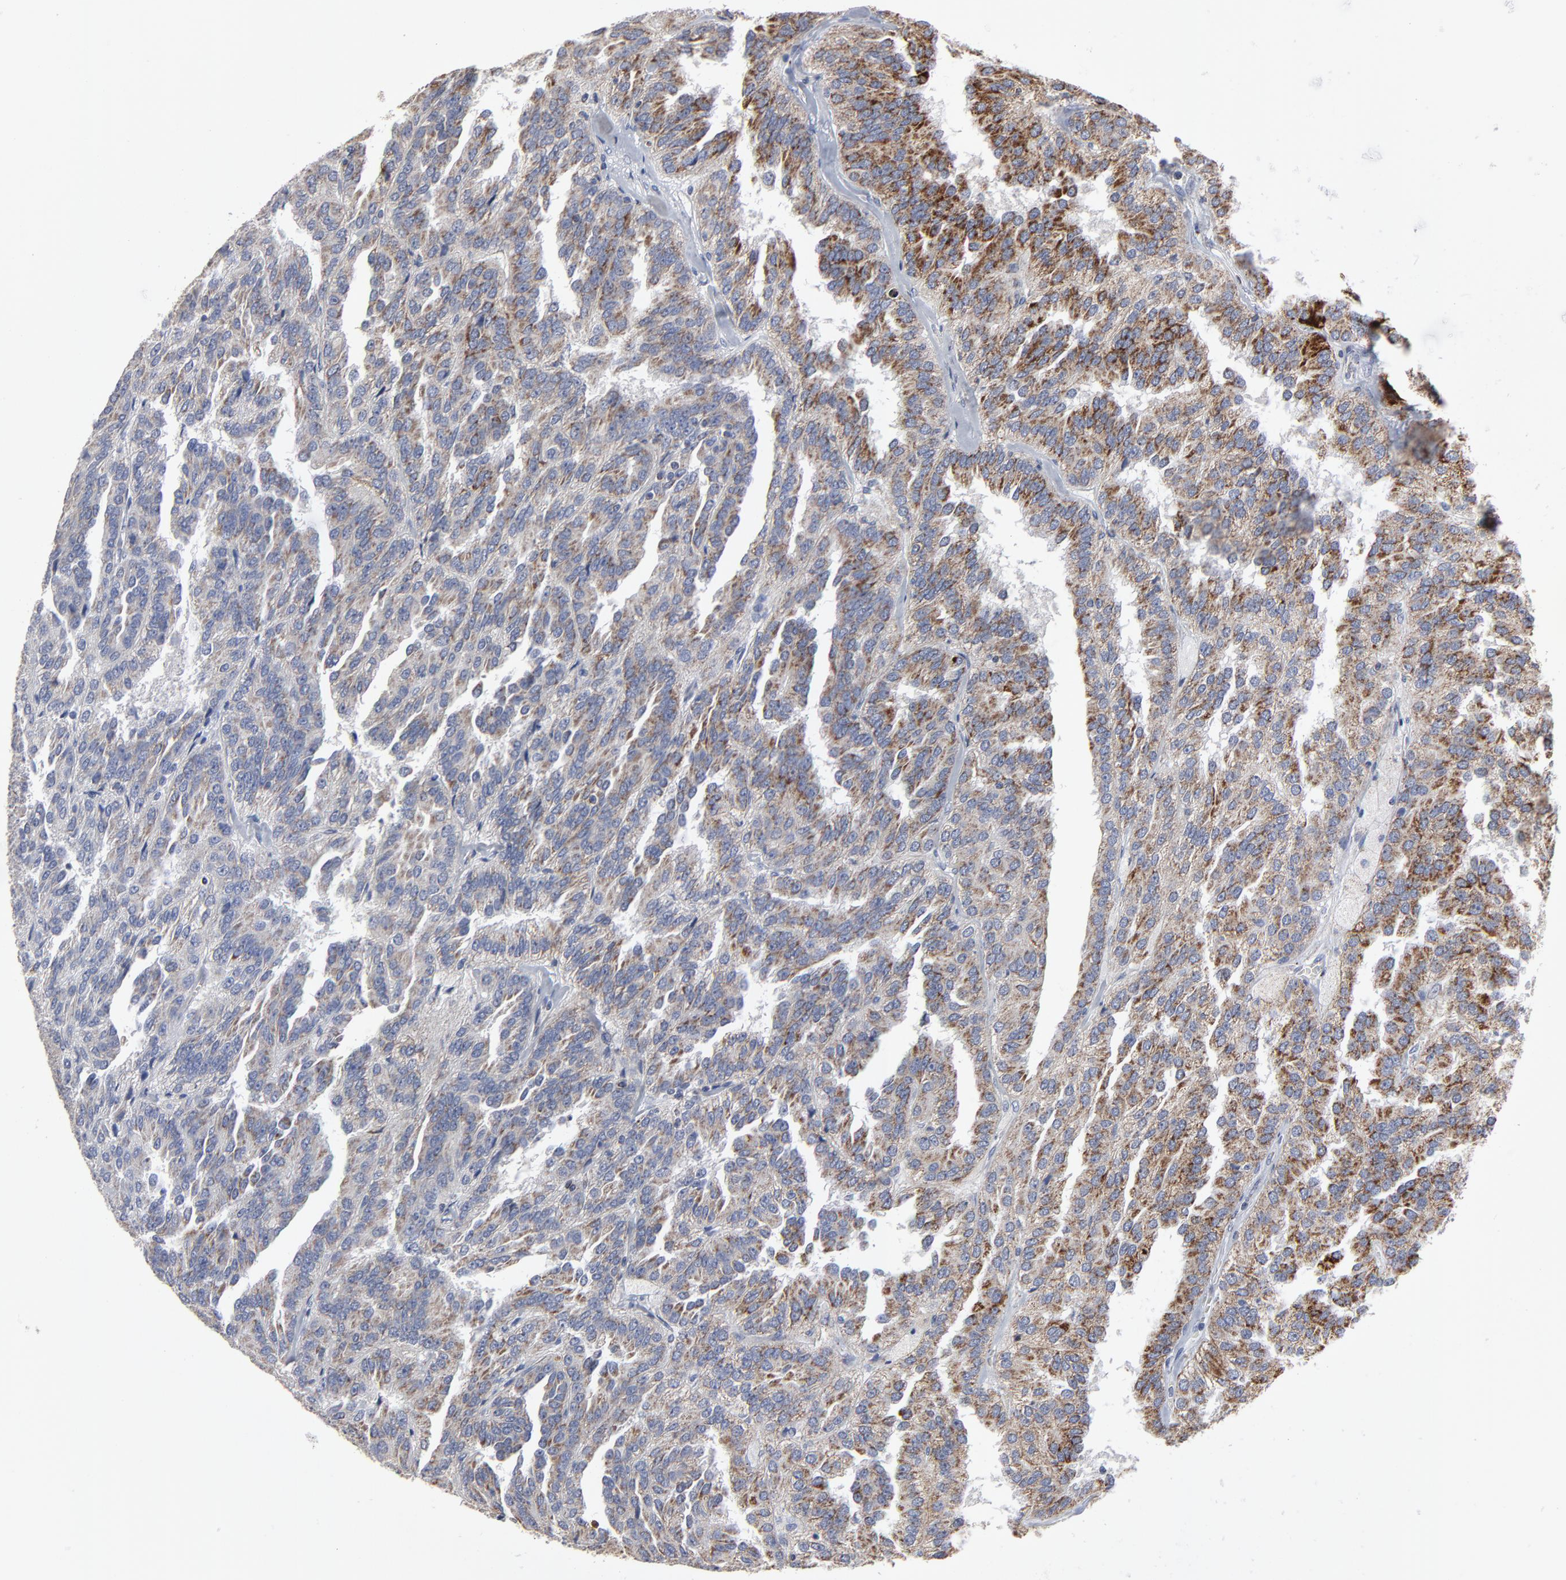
{"staining": {"intensity": "moderate", "quantity": "25%-75%", "location": "cytoplasmic/membranous"}, "tissue": "renal cancer", "cell_type": "Tumor cells", "image_type": "cancer", "snomed": [{"axis": "morphology", "description": "Adenocarcinoma, NOS"}, {"axis": "topography", "description": "Kidney"}], "caption": "Approximately 25%-75% of tumor cells in renal cancer exhibit moderate cytoplasmic/membranous protein expression as visualized by brown immunohistochemical staining.", "gene": "TXNRD2", "patient": {"sex": "male", "age": 46}}